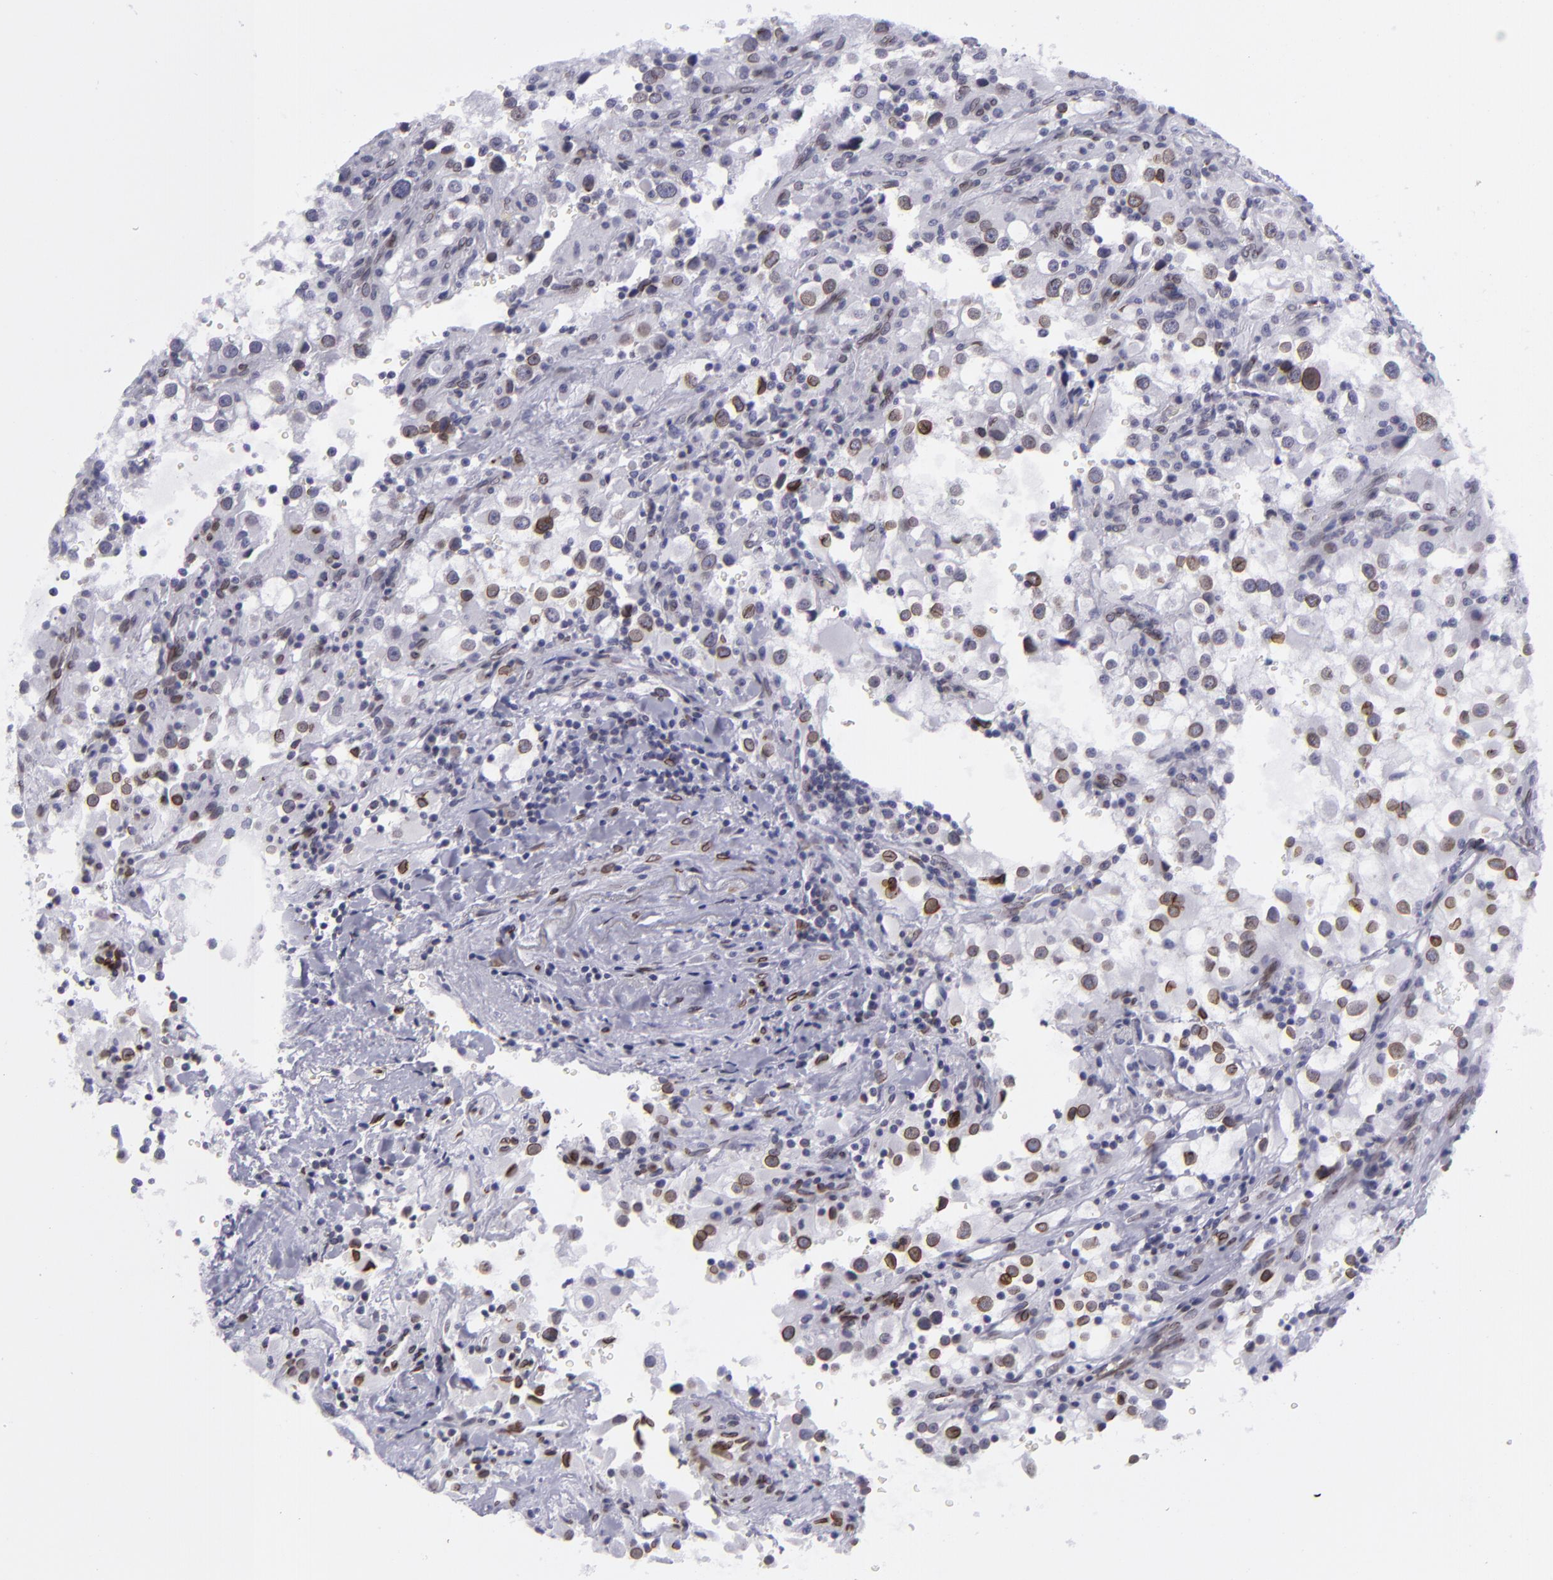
{"staining": {"intensity": "moderate", "quantity": "<25%", "location": "nuclear"}, "tissue": "renal cancer", "cell_type": "Tumor cells", "image_type": "cancer", "snomed": [{"axis": "morphology", "description": "Adenocarcinoma, NOS"}, {"axis": "topography", "description": "Kidney"}], "caption": "DAB immunohistochemical staining of renal cancer (adenocarcinoma) shows moderate nuclear protein expression in about <25% of tumor cells. The staining is performed using DAB brown chromogen to label protein expression. The nuclei are counter-stained blue using hematoxylin.", "gene": "EMD", "patient": {"sex": "female", "age": 52}}